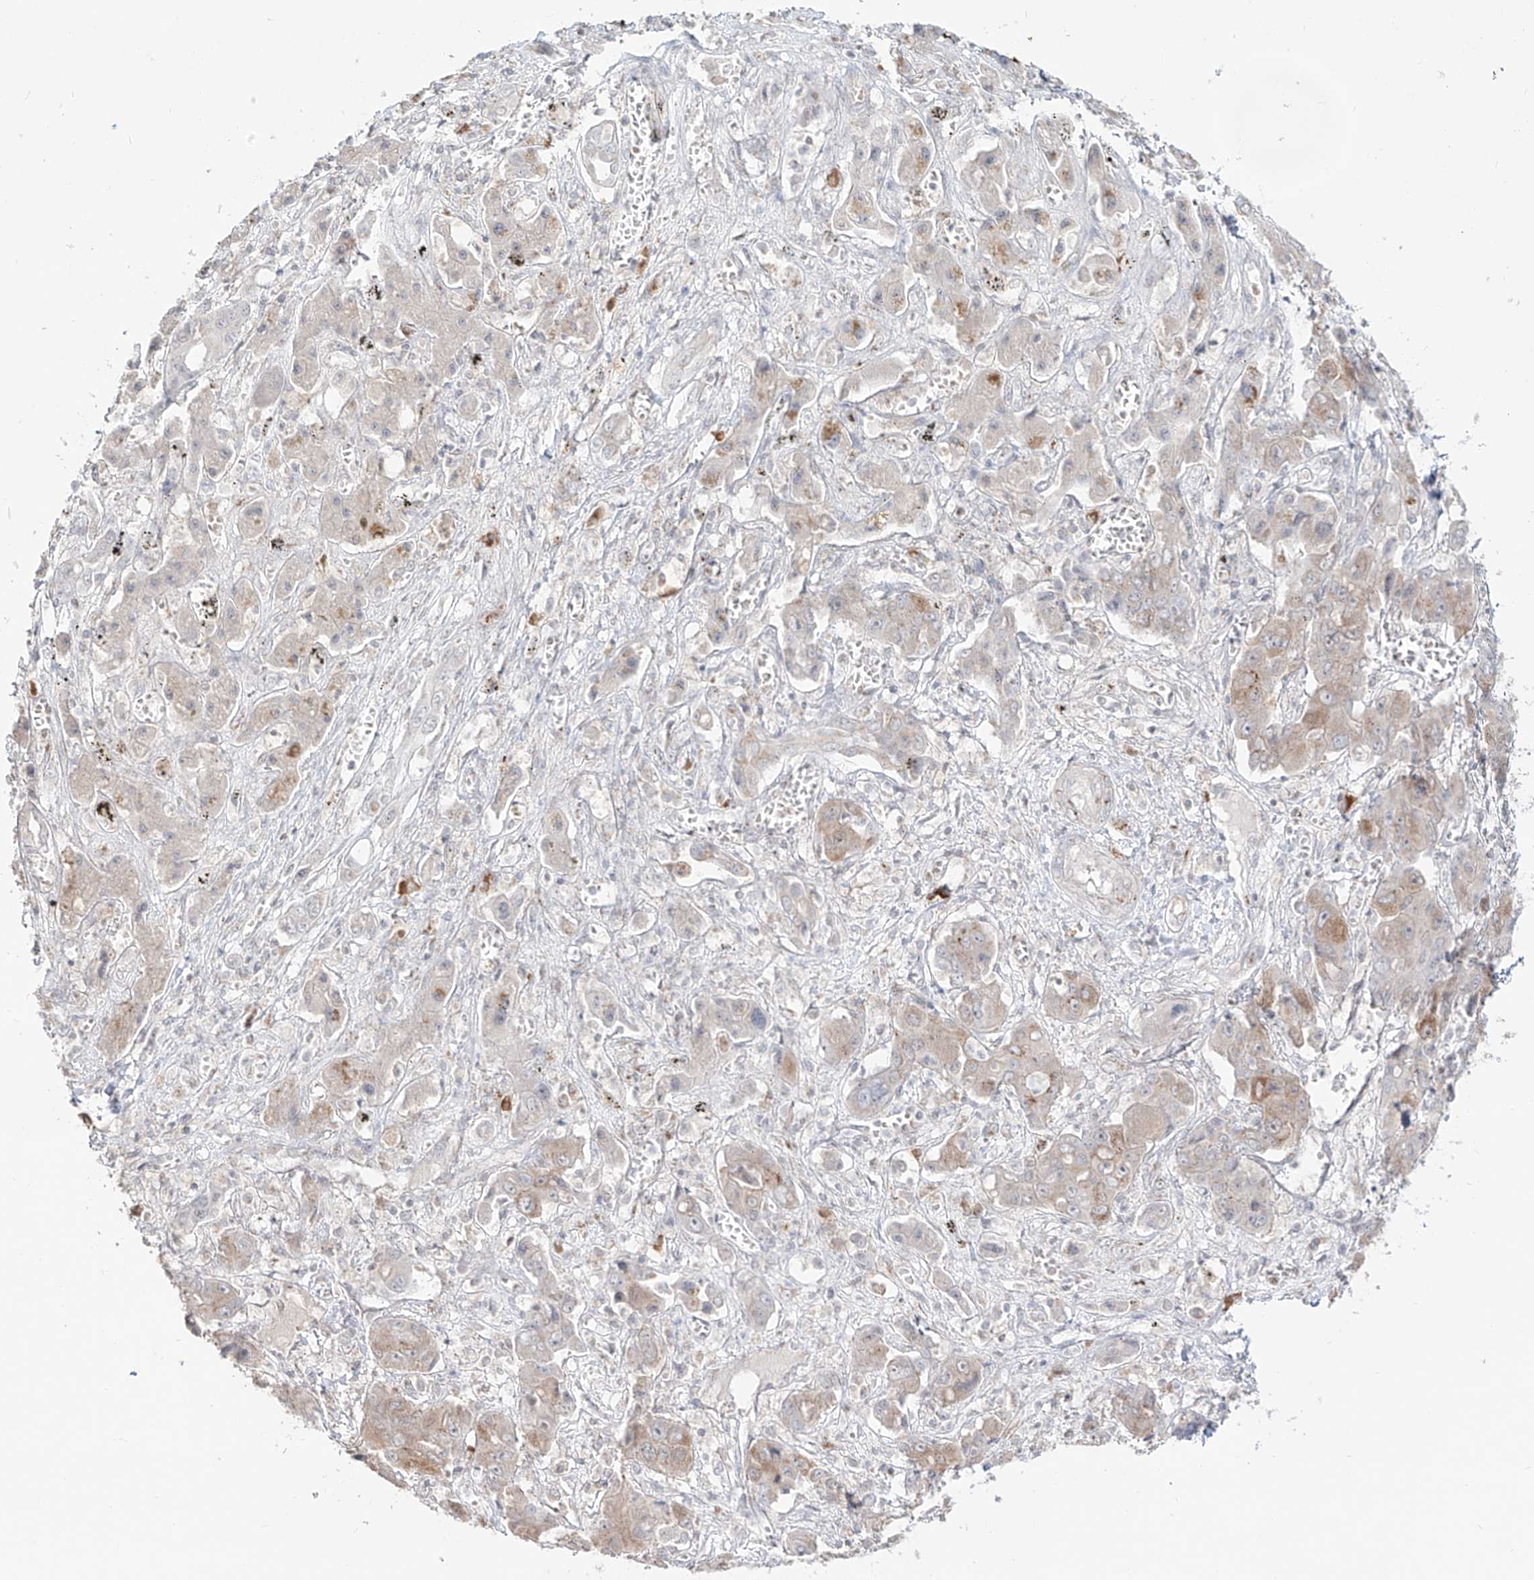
{"staining": {"intensity": "weak", "quantity": "<25%", "location": "cytoplasmic/membranous"}, "tissue": "liver cancer", "cell_type": "Tumor cells", "image_type": "cancer", "snomed": [{"axis": "morphology", "description": "Cholangiocarcinoma"}, {"axis": "topography", "description": "Liver"}], "caption": "This micrograph is of liver cancer stained with immunohistochemistry to label a protein in brown with the nuclei are counter-stained blue. There is no expression in tumor cells.", "gene": "BSDC1", "patient": {"sex": "male", "age": 67}}